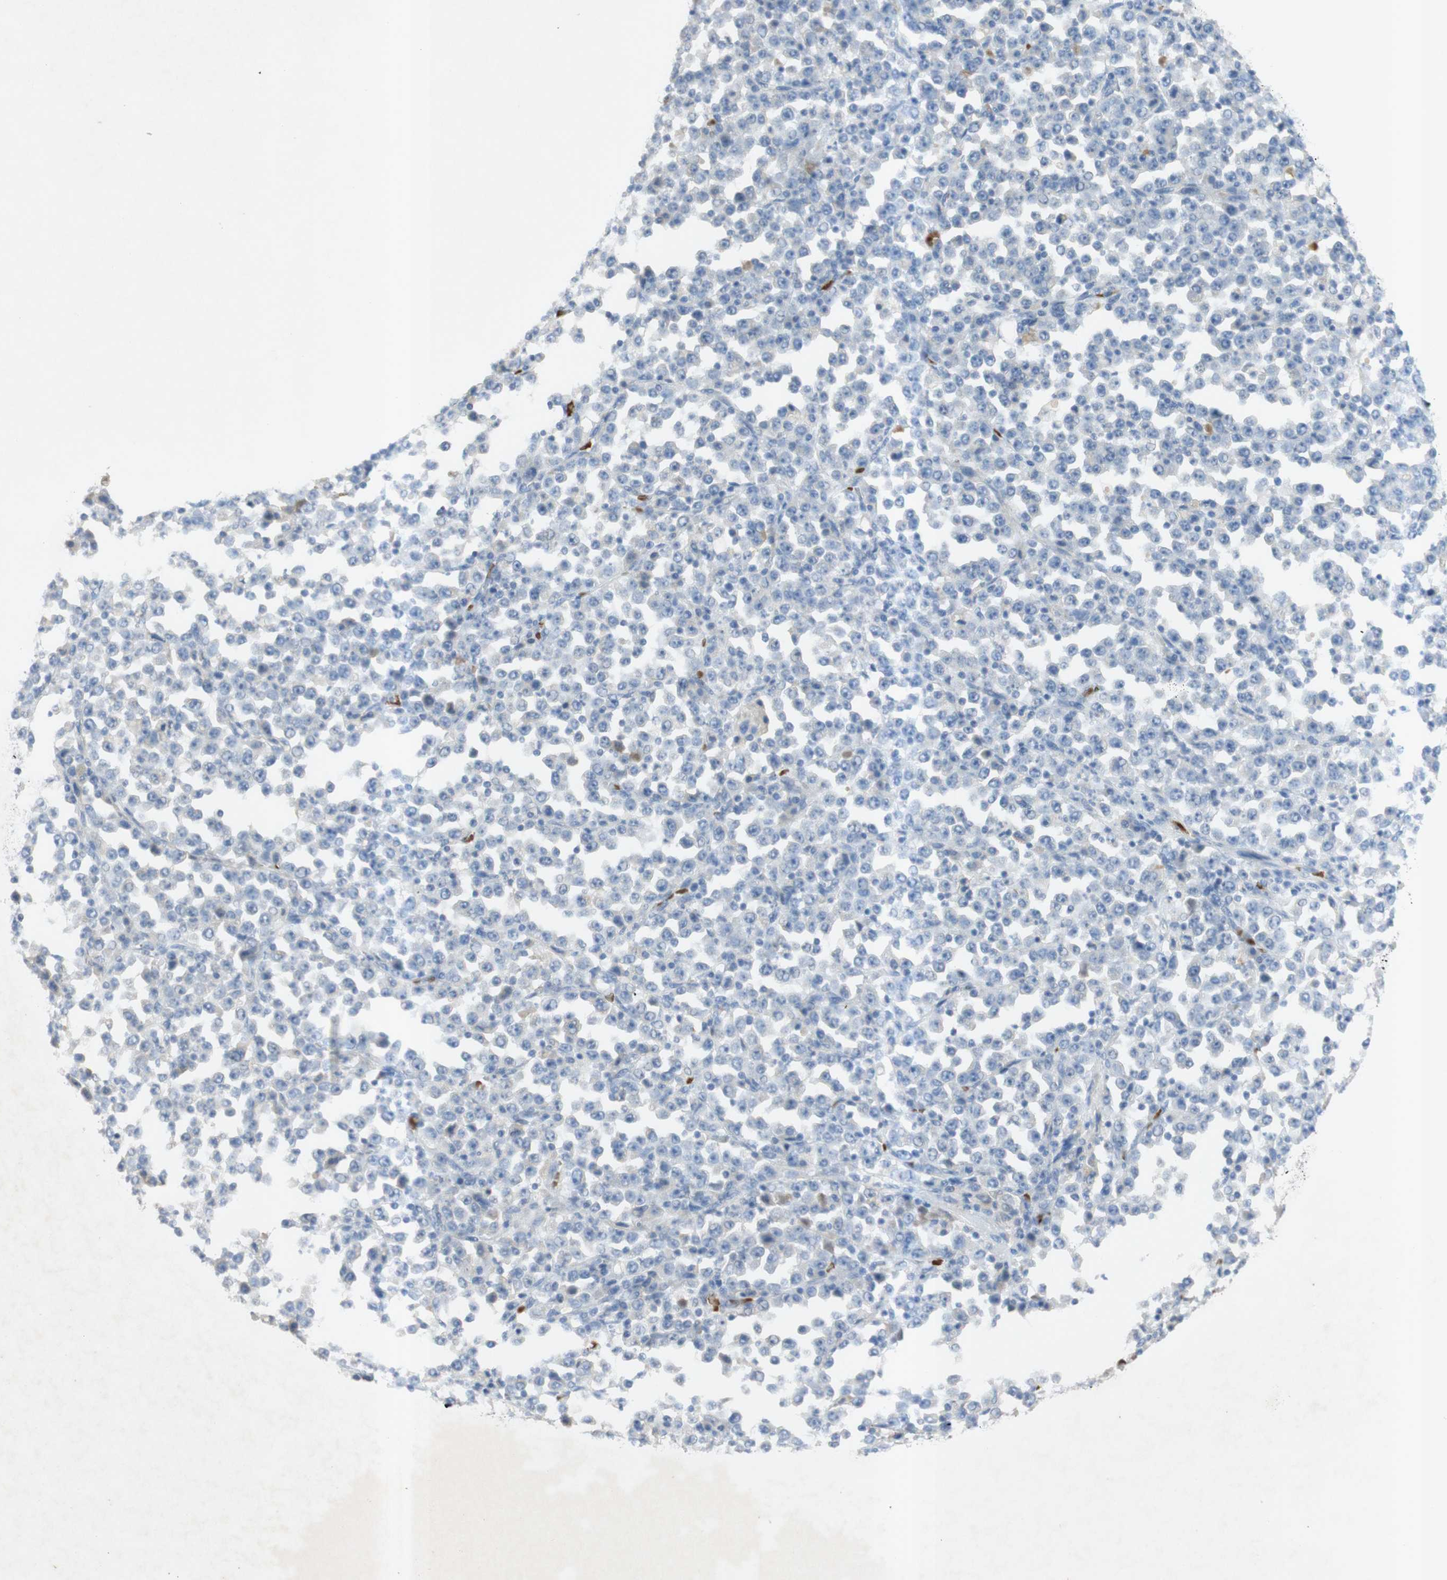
{"staining": {"intensity": "negative", "quantity": "none", "location": "none"}, "tissue": "stomach cancer", "cell_type": "Tumor cells", "image_type": "cancer", "snomed": [{"axis": "morphology", "description": "Normal tissue, NOS"}, {"axis": "morphology", "description": "Adenocarcinoma, NOS"}, {"axis": "topography", "description": "Stomach, upper"}, {"axis": "topography", "description": "Stomach"}], "caption": "Immunohistochemistry of adenocarcinoma (stomach) shows no positivity in tumor cells.", "gene": "EPO", "patient": {"sex": "male", "age": 59}}